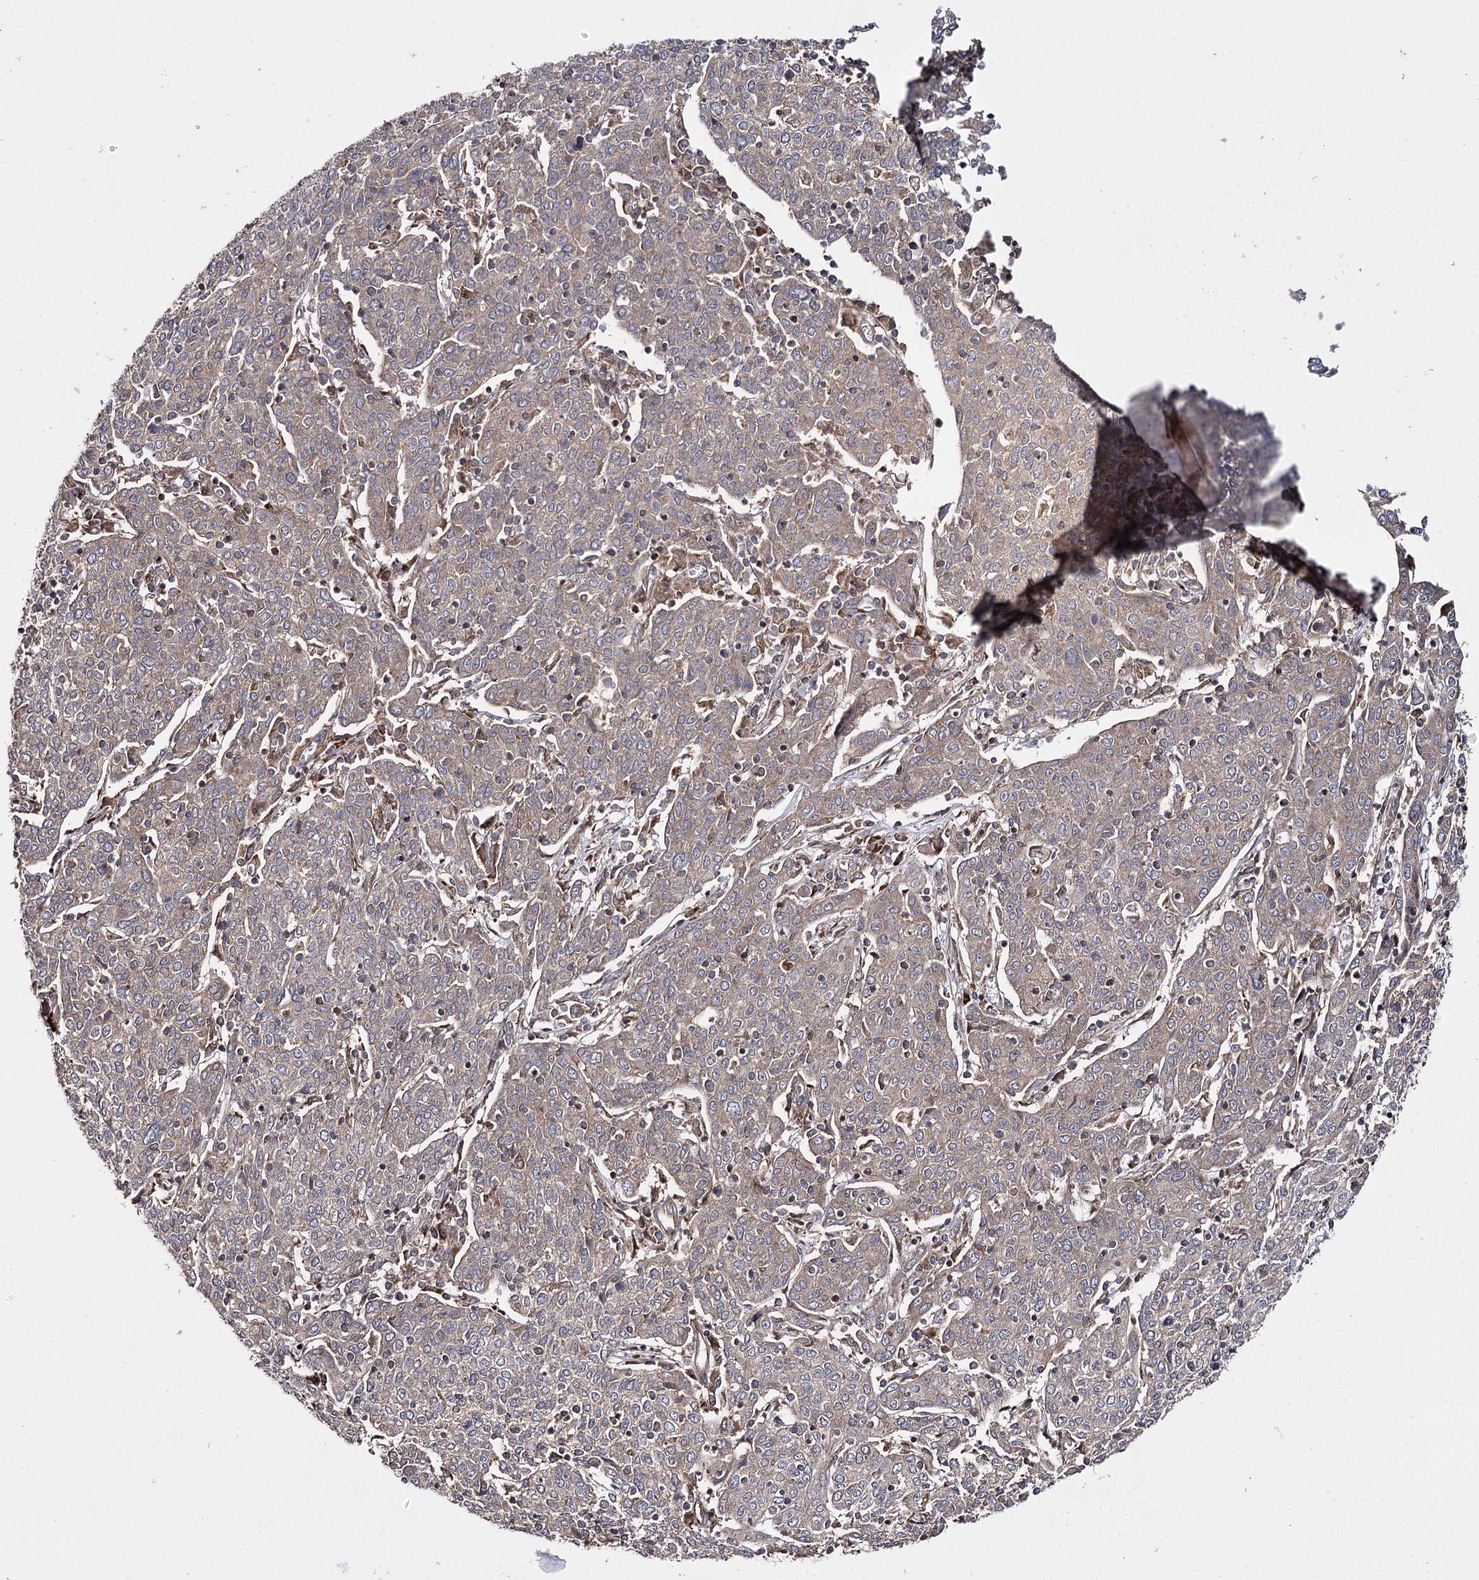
{"staining": {"intensity": "weak", "quantity": ">75%", "location": "cytoplasmic/membranous"}, "tissue": "cervical cancer", "cell_type": "Tumor cells", "image_type": "cancer", "snomed": [{"axis": "morphology", "description": "Squamous cell carcinoma, NOS"}, {"axis": "topography", "description": "Cervix"}], "caption": "The image displays a brown stain indicating the presence of a protein in the cytoplasmic/membranous of tumor cells in cervical squamous cell carcinoma.", "gene": "HECTD2", "patient": {"sex": "female", "age": 67}}